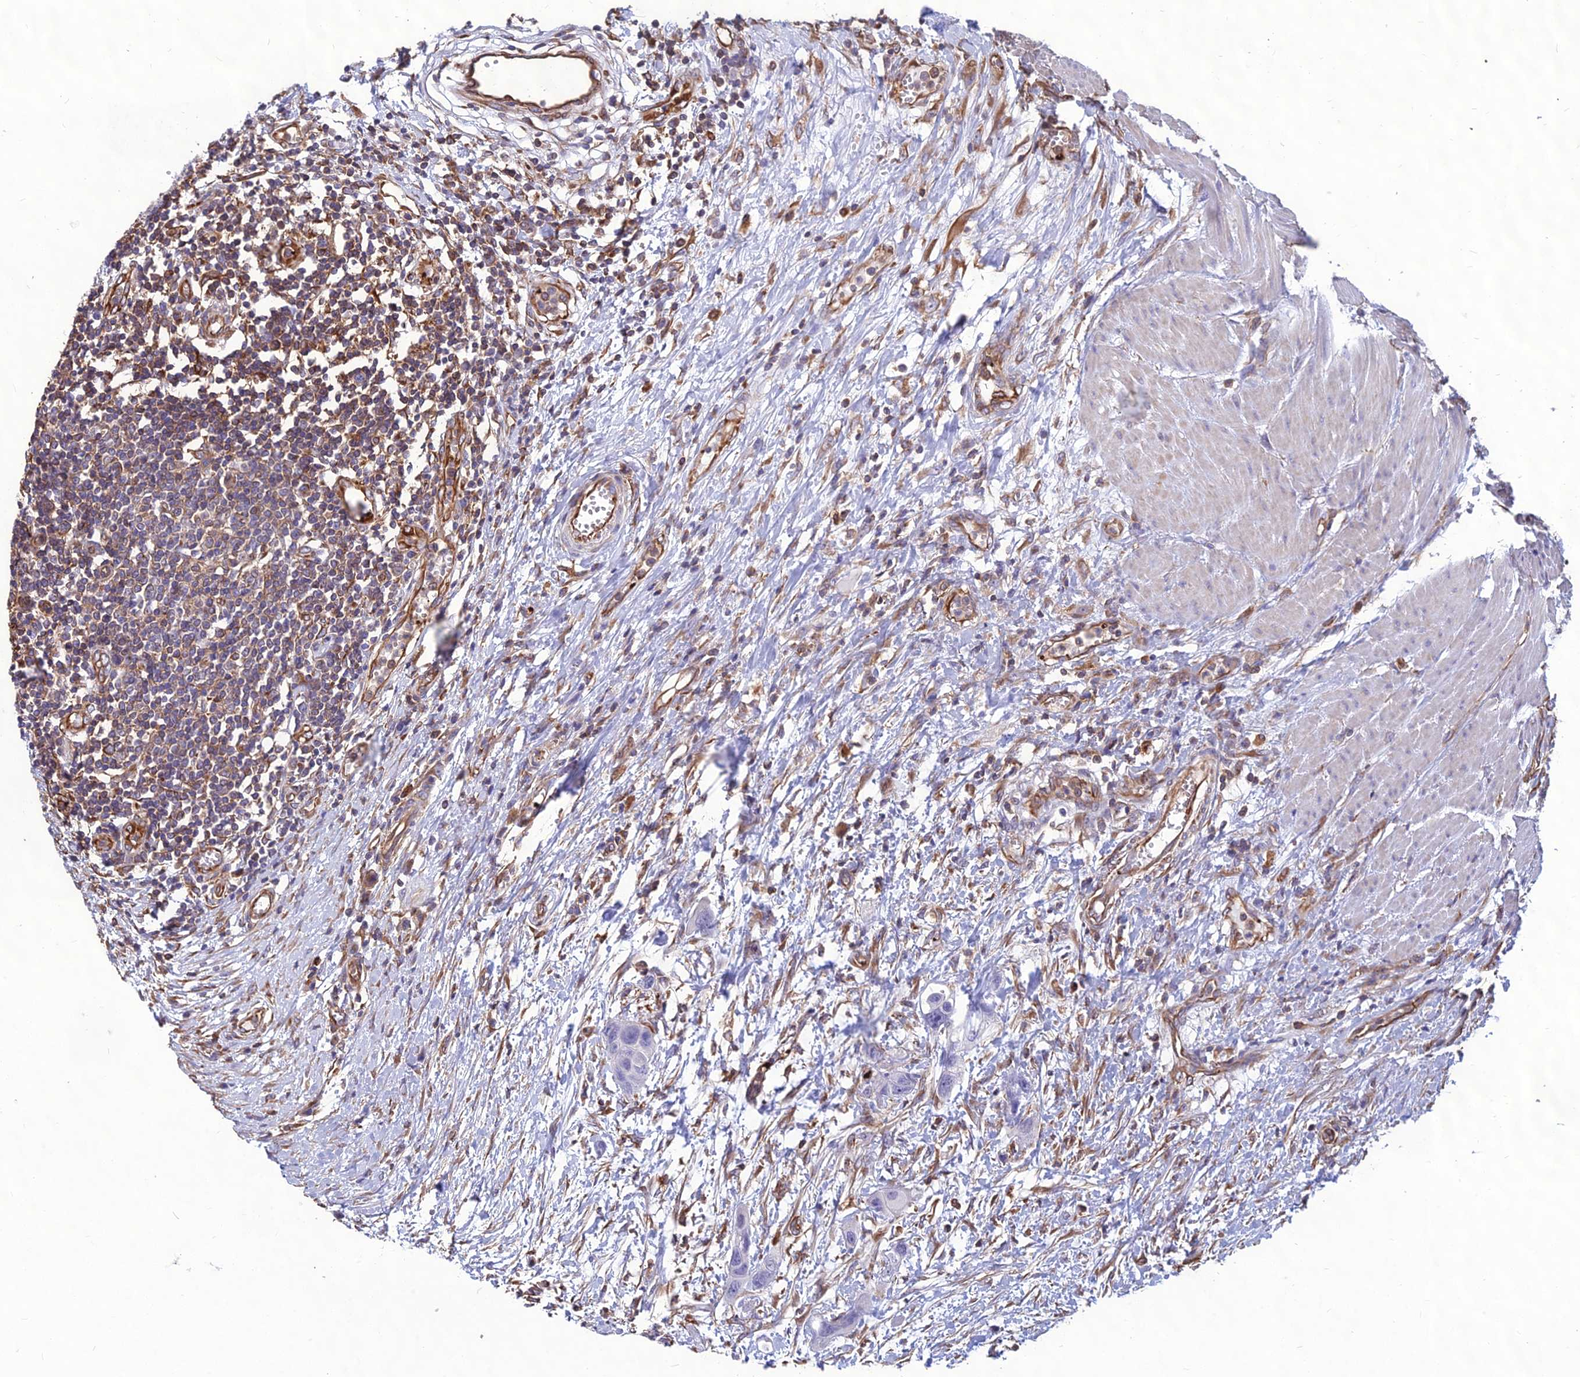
{"staining": {"intensity": "negative", "quantity": "none", "location": "none"}, "tissue": "colorectal cancer", "cell_type": "Tumor cells", "image_type": "cancer", "snomed": [{"axis": "morphology", "description": "Adenocarcinoma, NOS"}, {"axis": "topography", "description": "Colon"}], "caption": "Protein analysis of colorectal cancer displays no significant positivity in tumor cells.", "gene": "PSMD11", "patient": {"sex": "male", "age": 77}}